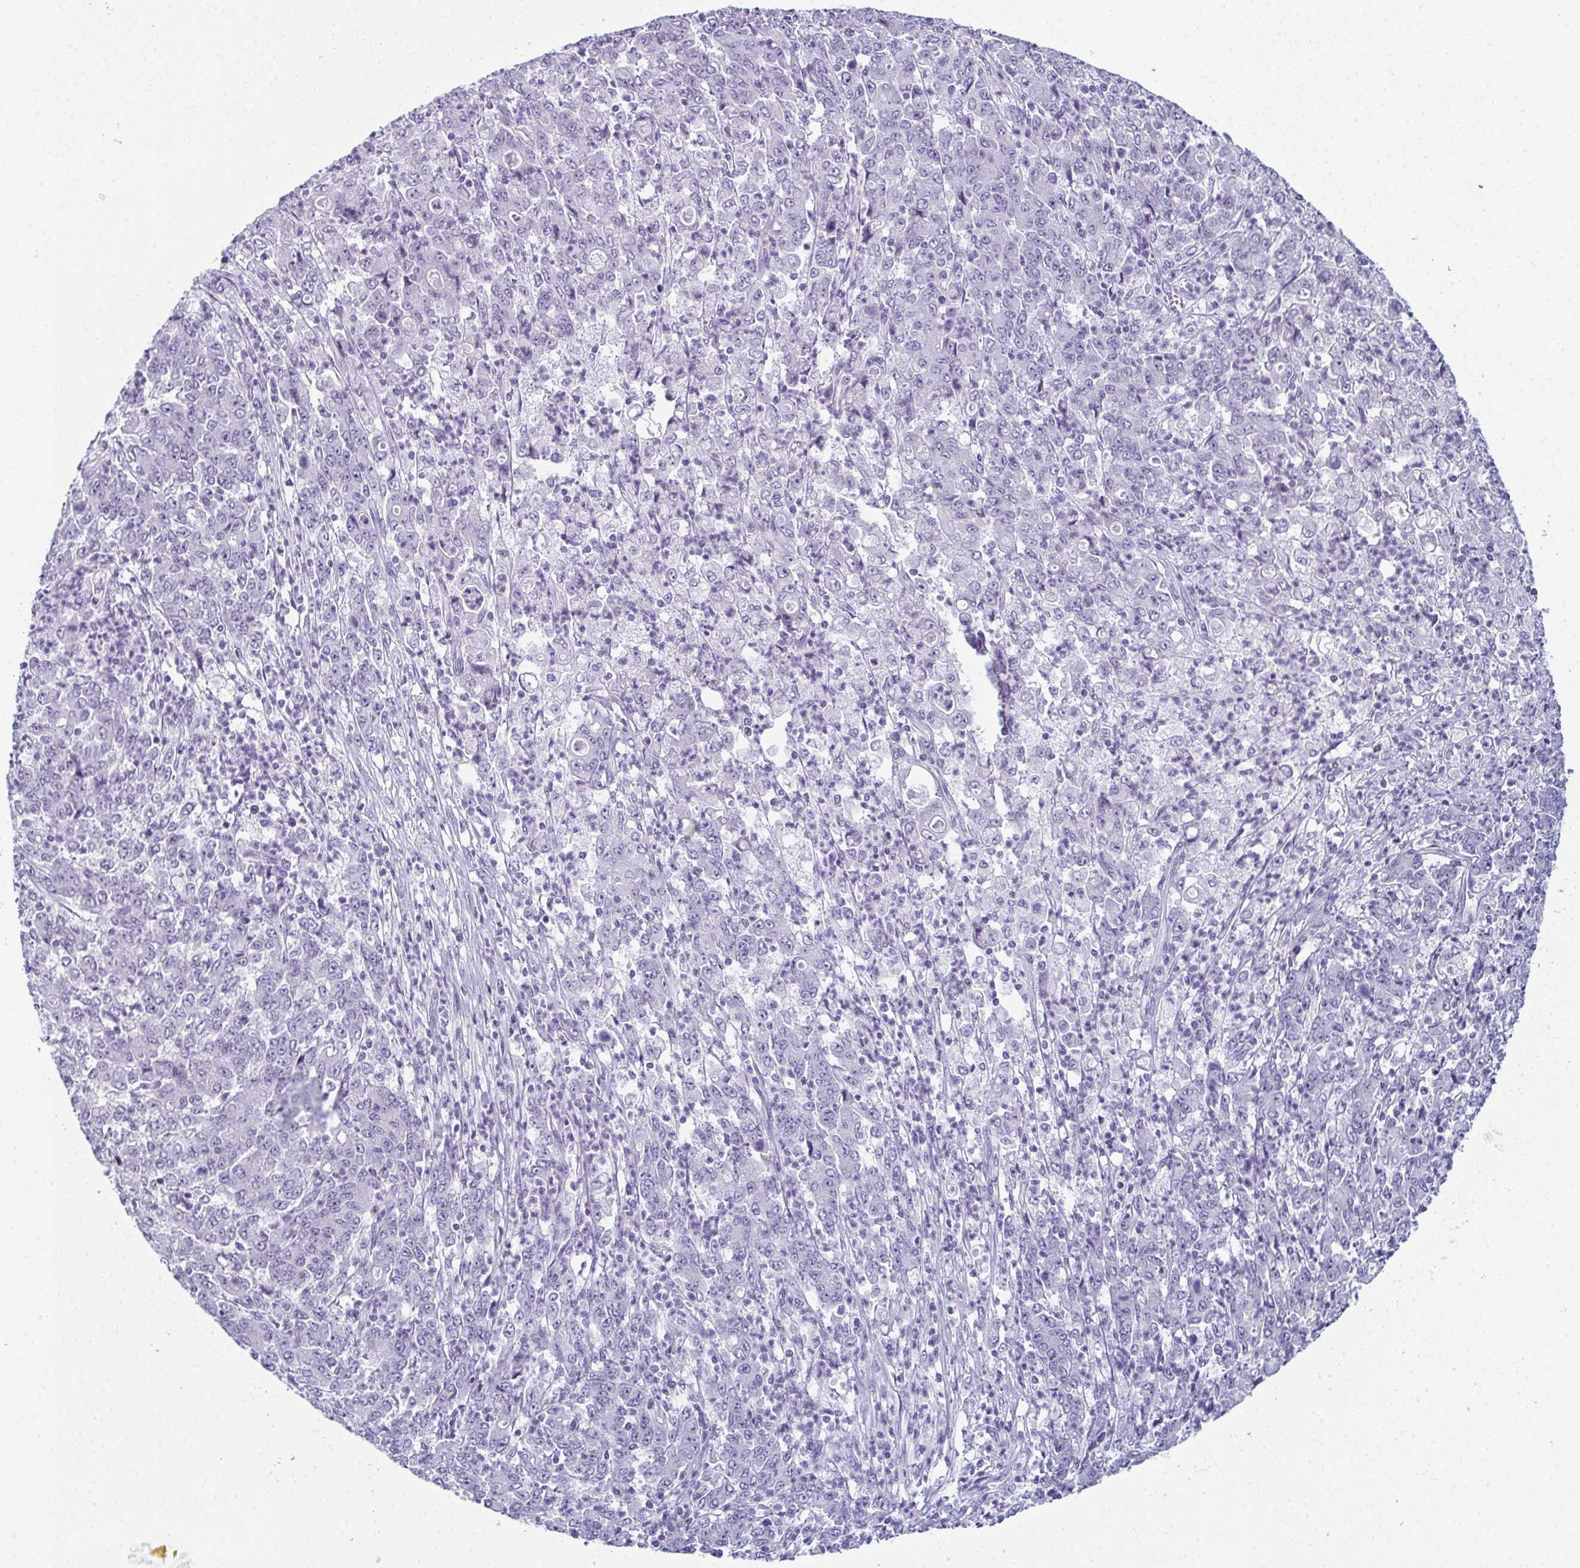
{"staining": {"intensity": "negative", "quantity": "none", "location": "none"}, "tissue": "stomach cancer", "cell_type": "Tumor cells", "image_type": "cancer", "snomed": [{"axis": "morphology", "description": "Adenocarcinoma, NOS"}, {"axis": "topography", "description": "Stomach, lower"}], "caption": "Protein analysis of adenocarcinoma (stomach) exhibits no significant expression in tumor cells.", "gene": "ENKUR", "patient": {"sex": "female", "age": 71}}